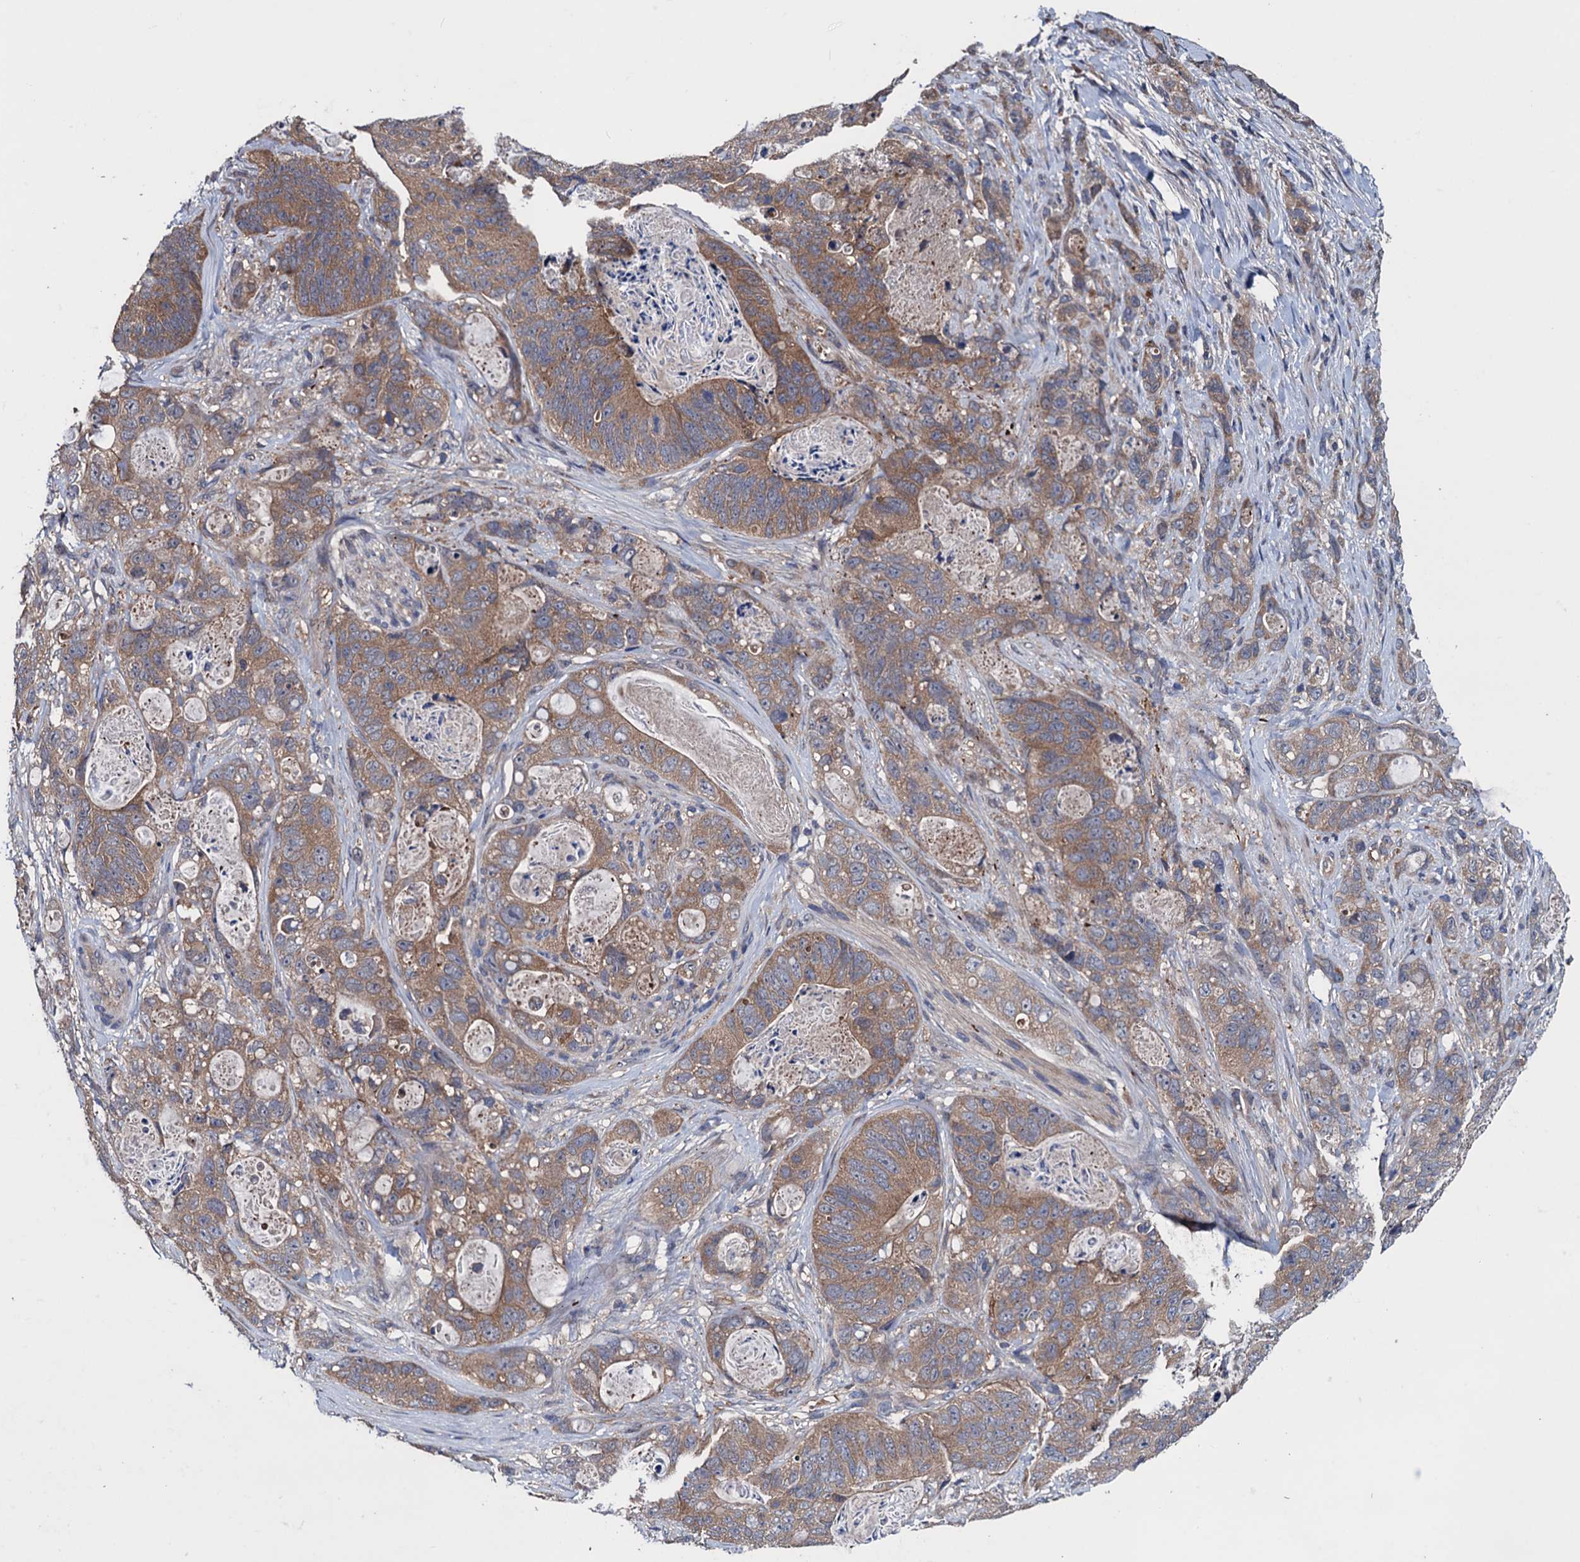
{"staining": {"intensity": "moderate", "quantity": ">75%", "location": "cytoplasmic/membranous"}, "tissue": "stomach cancer", "cell_type": "Tumor cells", "image_type": "cancer", "snomed": [{"axis": "morphology", "description": "Normal tissue, NOS"}, {"axis": "morphology", "description": "Adenocarcinoma, NOS"}, {"axis": "topography", "description": "Stomach"}], "caption": "Brown immunohistochemical staining in stomach adenocarcinoma shows moderate cytoplasmic/membranous staining in about >75% of tumor cells. (DAB IHC with brightfield microscopy, high magnification).", "gene": "BLTP3B", "patient": {"sex": "female", "age": 89}}